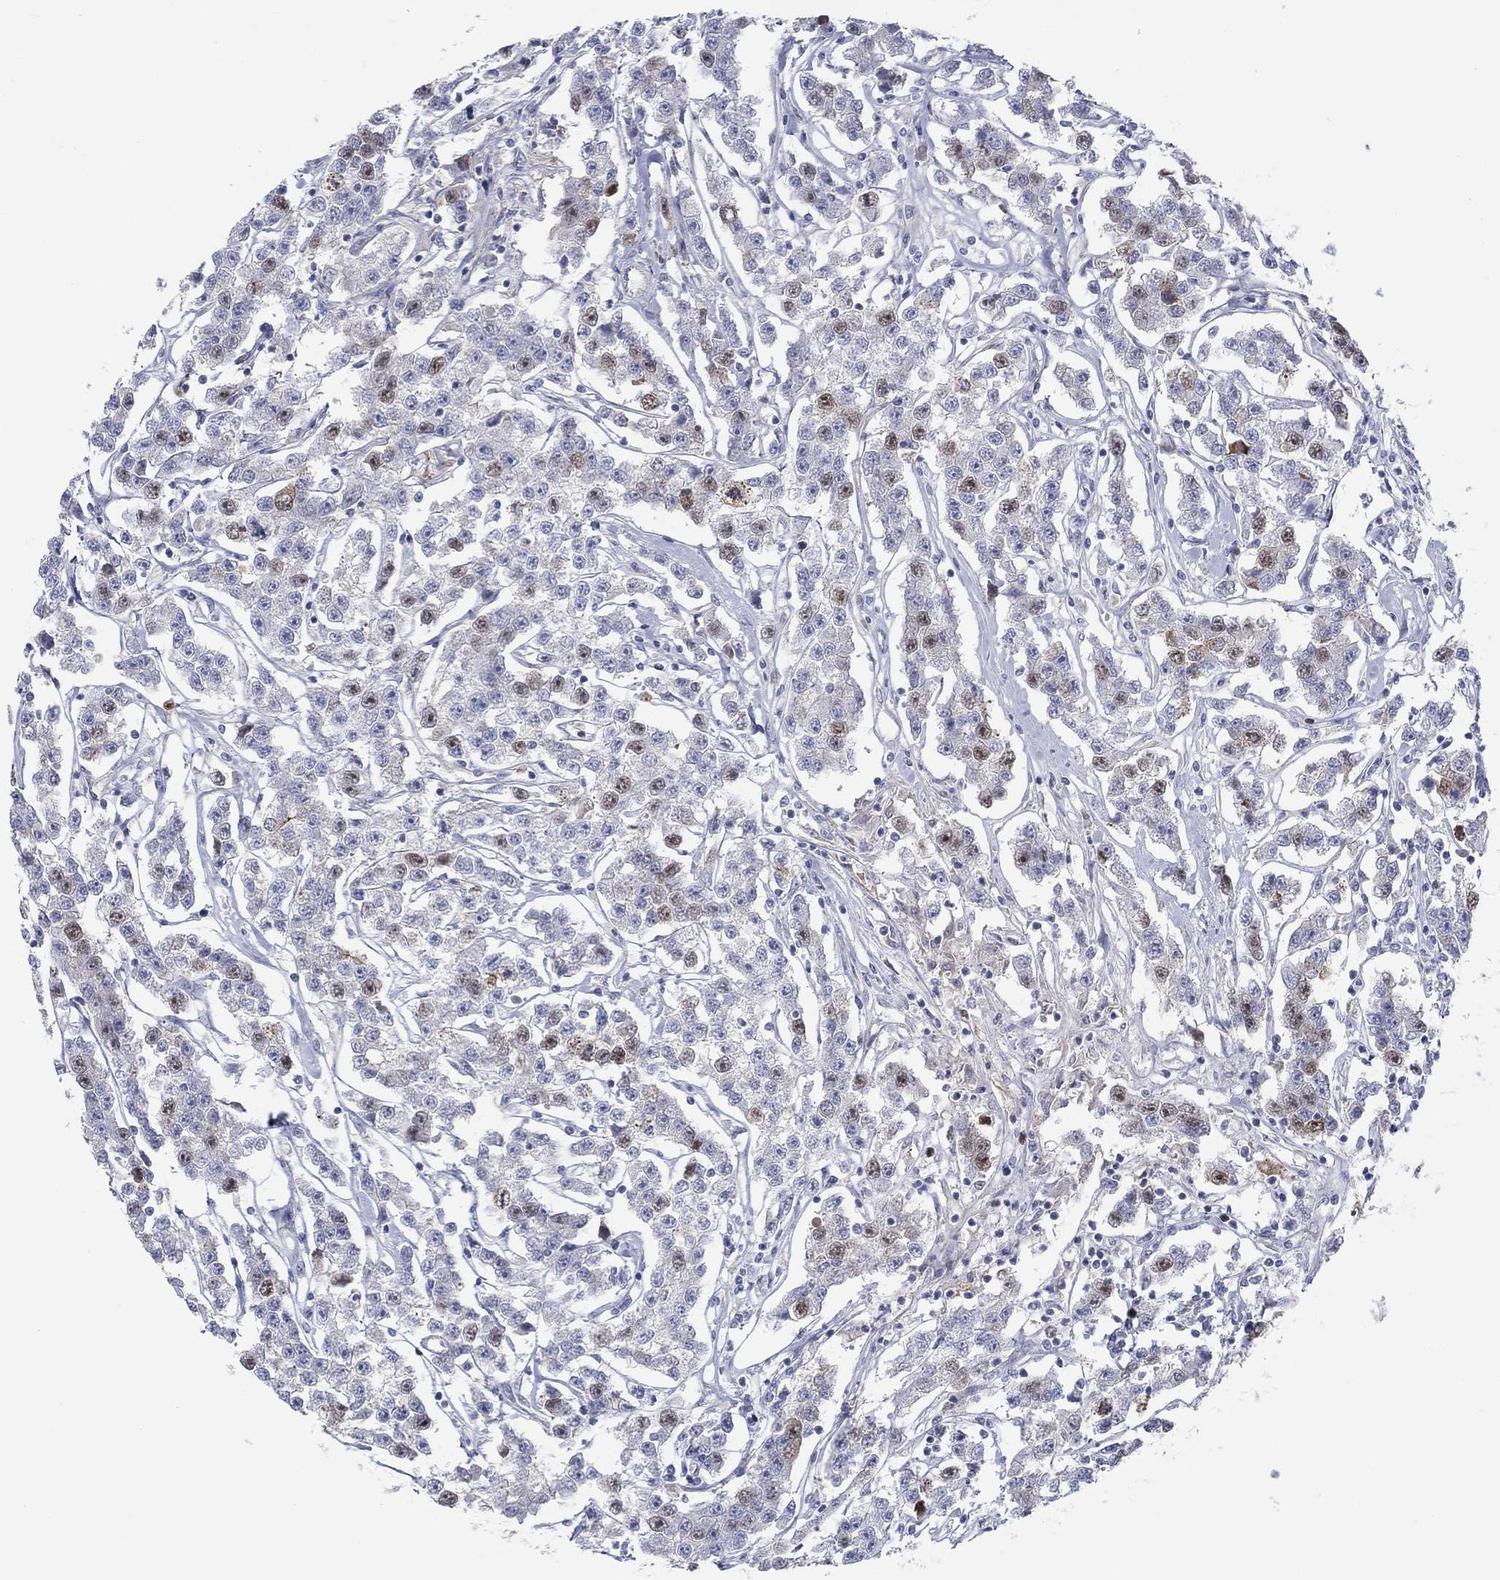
{"staining": {"intensity": "moderate", "quantity": "<25%", "location": "nuclear"}, "tissue": "testis cancer", "cell_type": "Tumor cells", "image_type": "cancer", "snomed": [{"axis": "morphology", "description": "Seminoma, NOS"}, {"axis": "topography", "description": "Testis"}], "caption": "This image demonstrates IHC staining of testis cancer (seminoma), with low moderate nuclear expression in approximately <25% of tumor cells.", "gene": "PRC1", "patient": {"sex": "male", "age": 59}}